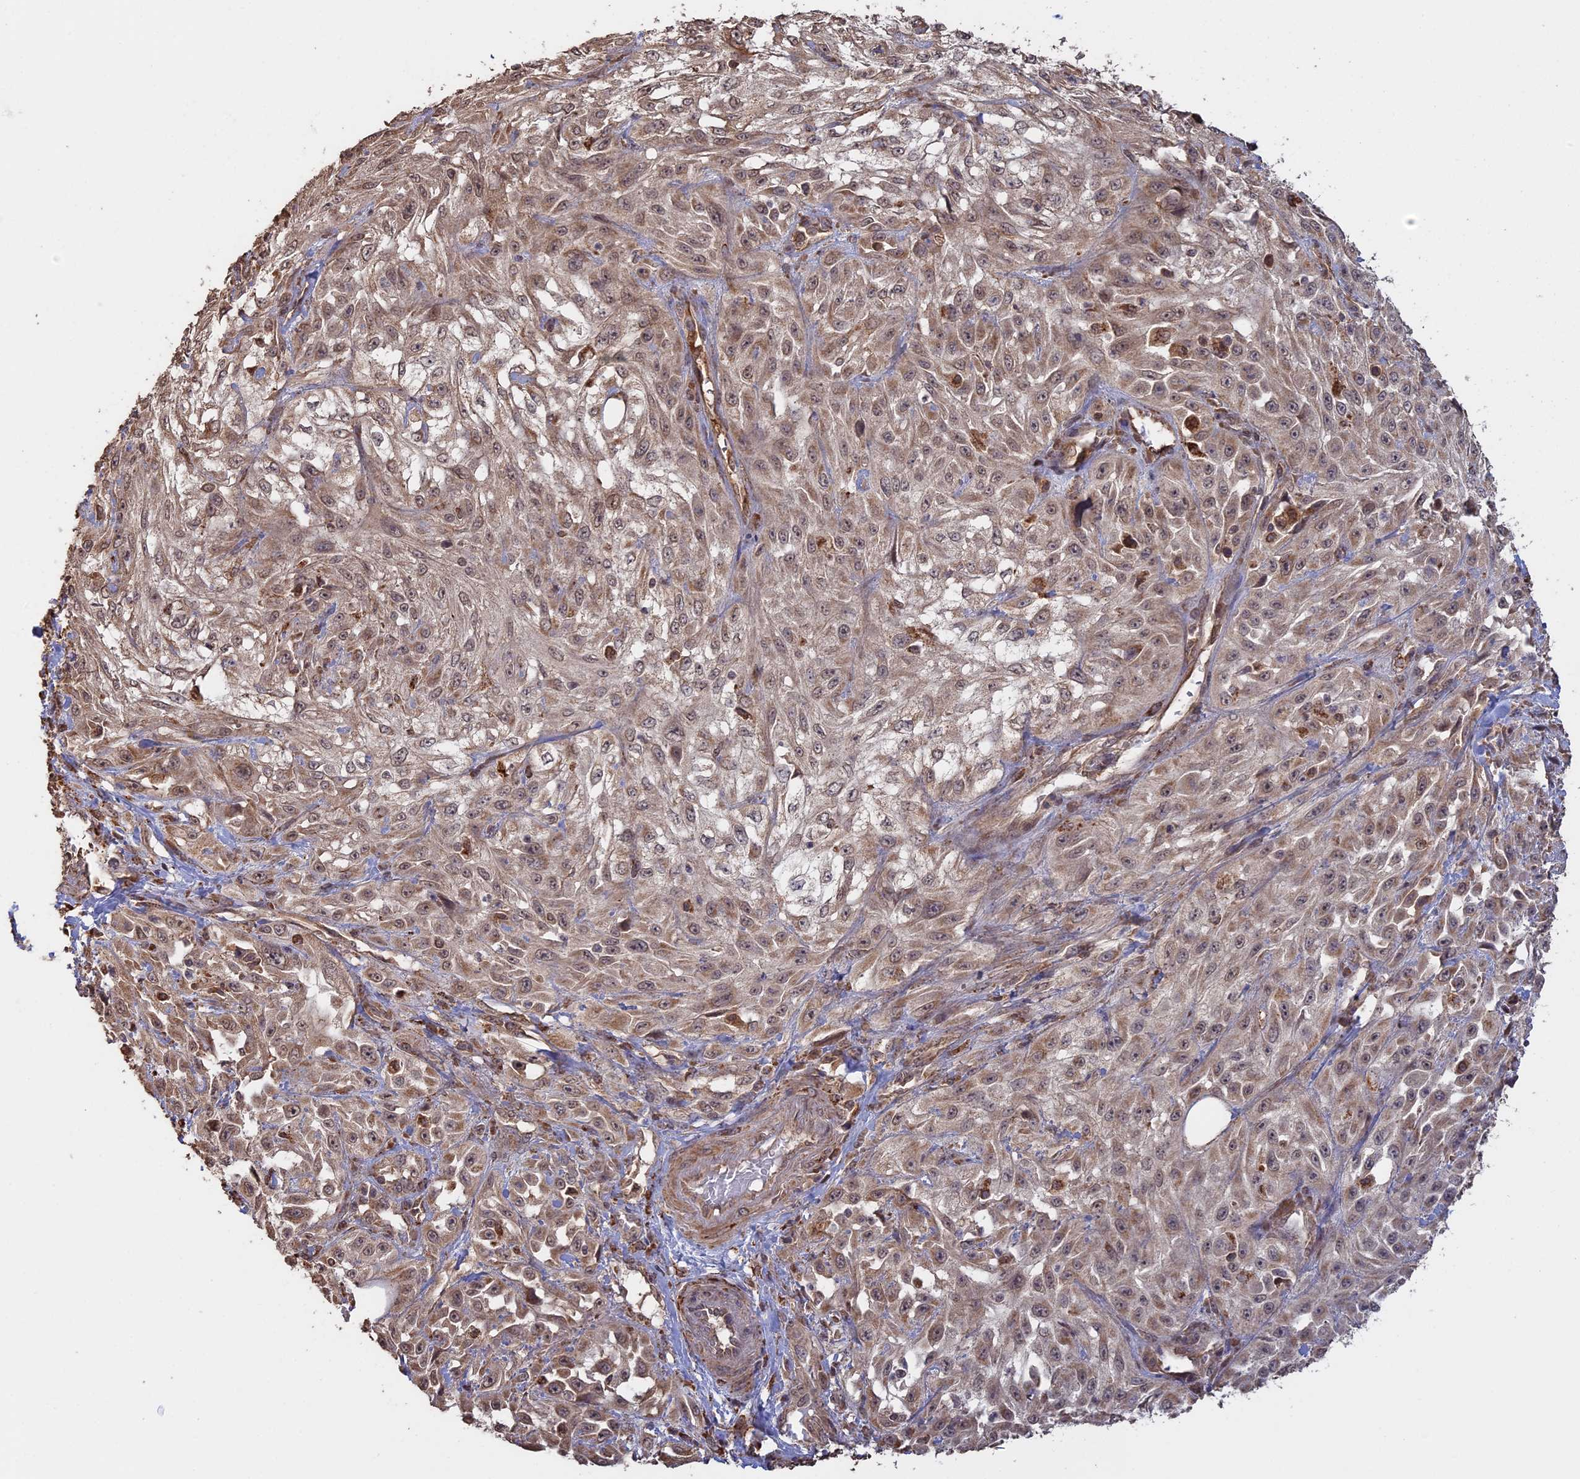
{"staining": {"intensity": "moderate", "quantity": "25%-75%", "location": "cytoplasmic/membranous,nuclear"}, "tissue": "skin cancer", "cell_type": "Tumor cells", "image_type": "cancer", "snomed": [{"axis": "morphology", "description": "Squamous cell carcinoma, NOS"}, {"axis": "morphology", "description": "Squamous cell carcinoma, metastatic, NOS"}, {"axis": "topography", "description": "Skin"}, {"axis": "topography", "description": "Lymph node"}], "caption": "DAB (3,3'-diaminobenzidine) immunohistochemical staining of skin squamous cell carcinoma exhibits moderate cytoplasmic/membranous and nuclear protein expression in about 25%-75% of tumor cells.", "gene": "FAM210B", "patient": {"sex": "male", "age": 75}}